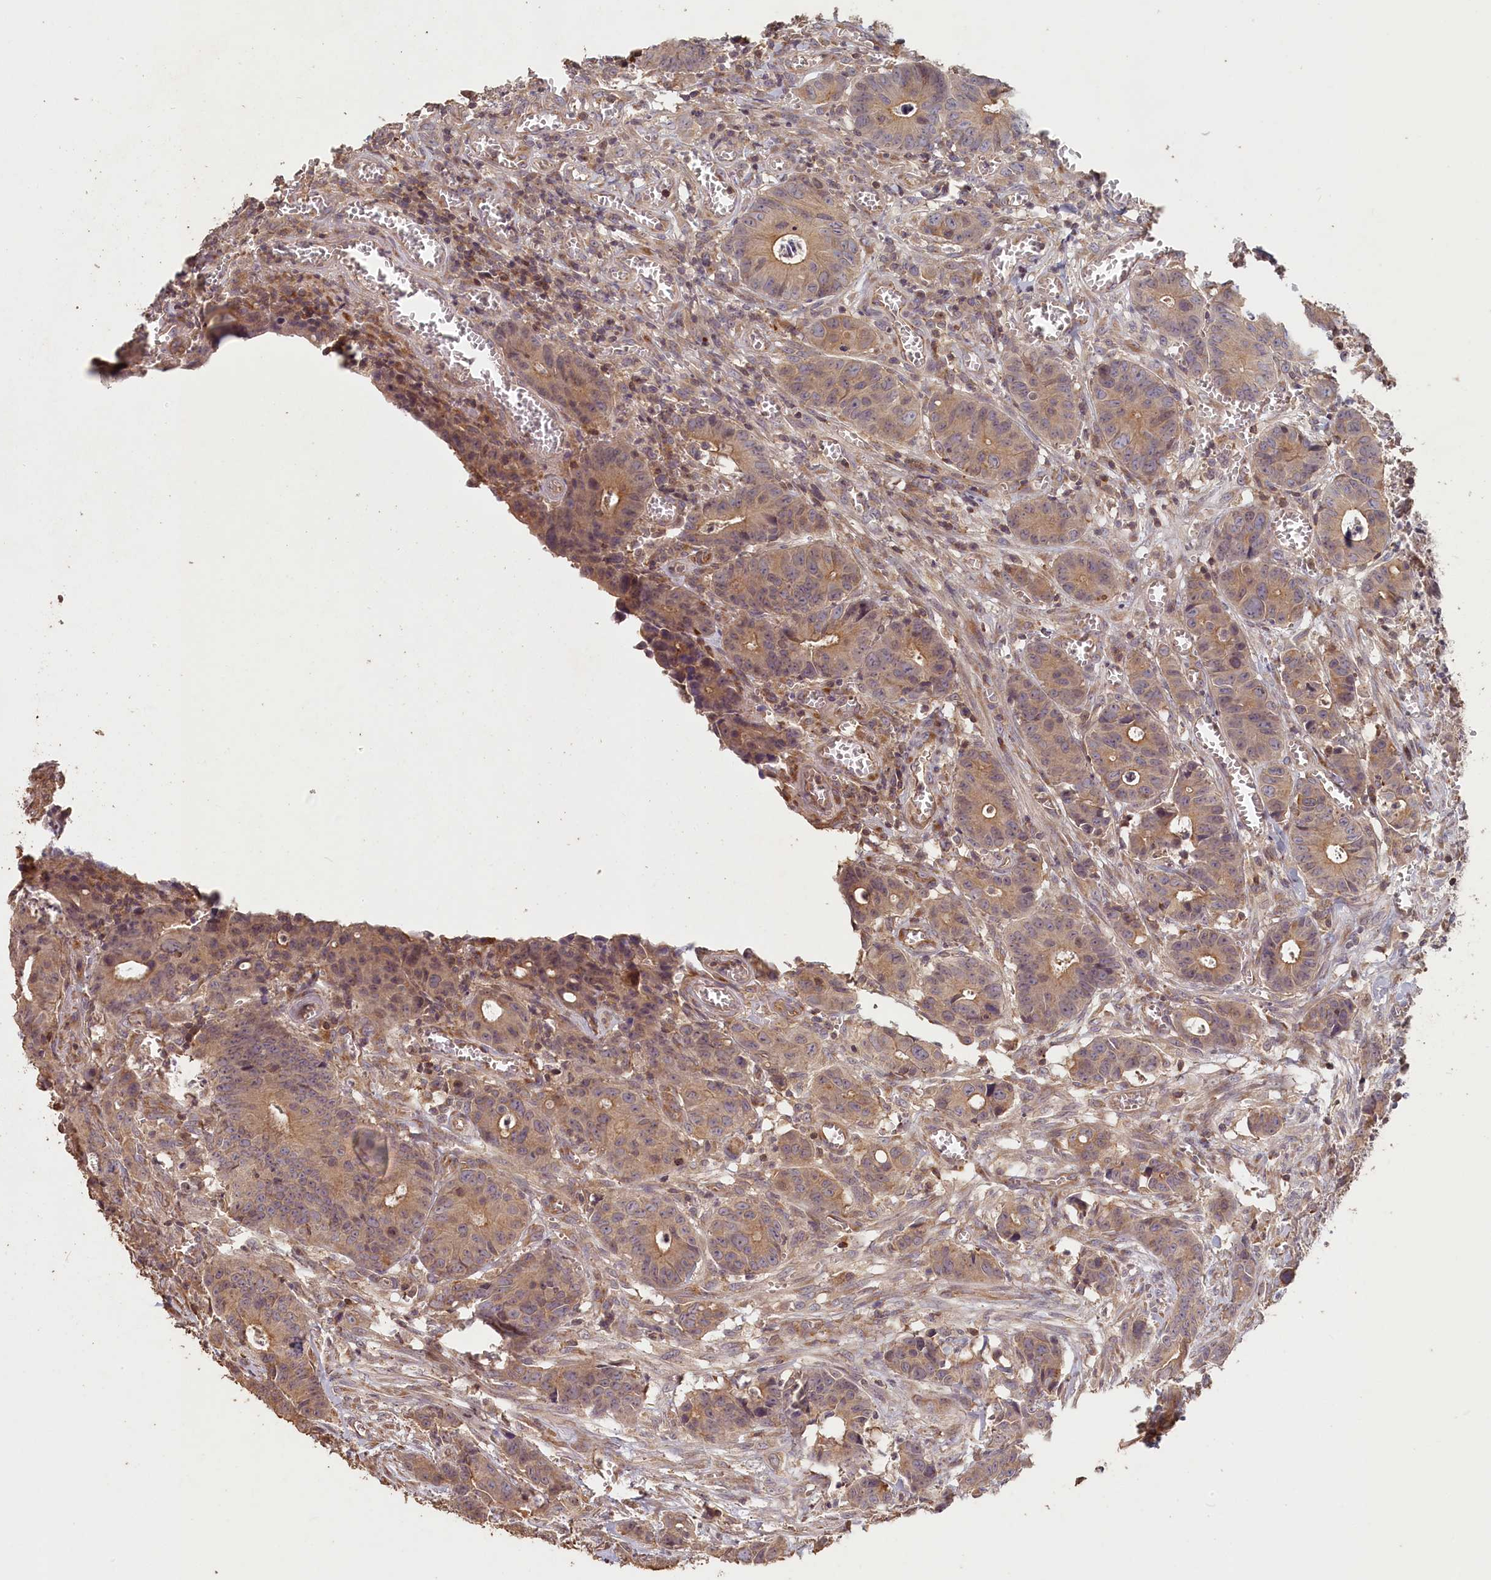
{"staining": {"intensity": "weak", "quantity": ">75%", "location": "cytoplasmic/membranous"}, "tissue": "colorectal cancer", "cell_type": "Tumor cells", "image_type": "cancer", "snomed": [{"axis": "morphology", "description": "Adenocarcinoma, NOS"}, {"axis": "topography", "description": "Colon"}], "caption": "Immunohistochemistry histopathology image of neoplastic tissue: adenocarcinoma (colorectal) stained using IHC displays low levels of weak protein expression localized specifically in the cytoplasmic/membranous of tumor cells, appearing as a cytoplasmic/membranous brown color.", "gene": "MADD", "patient": {"sex": "female", "age": 57}}